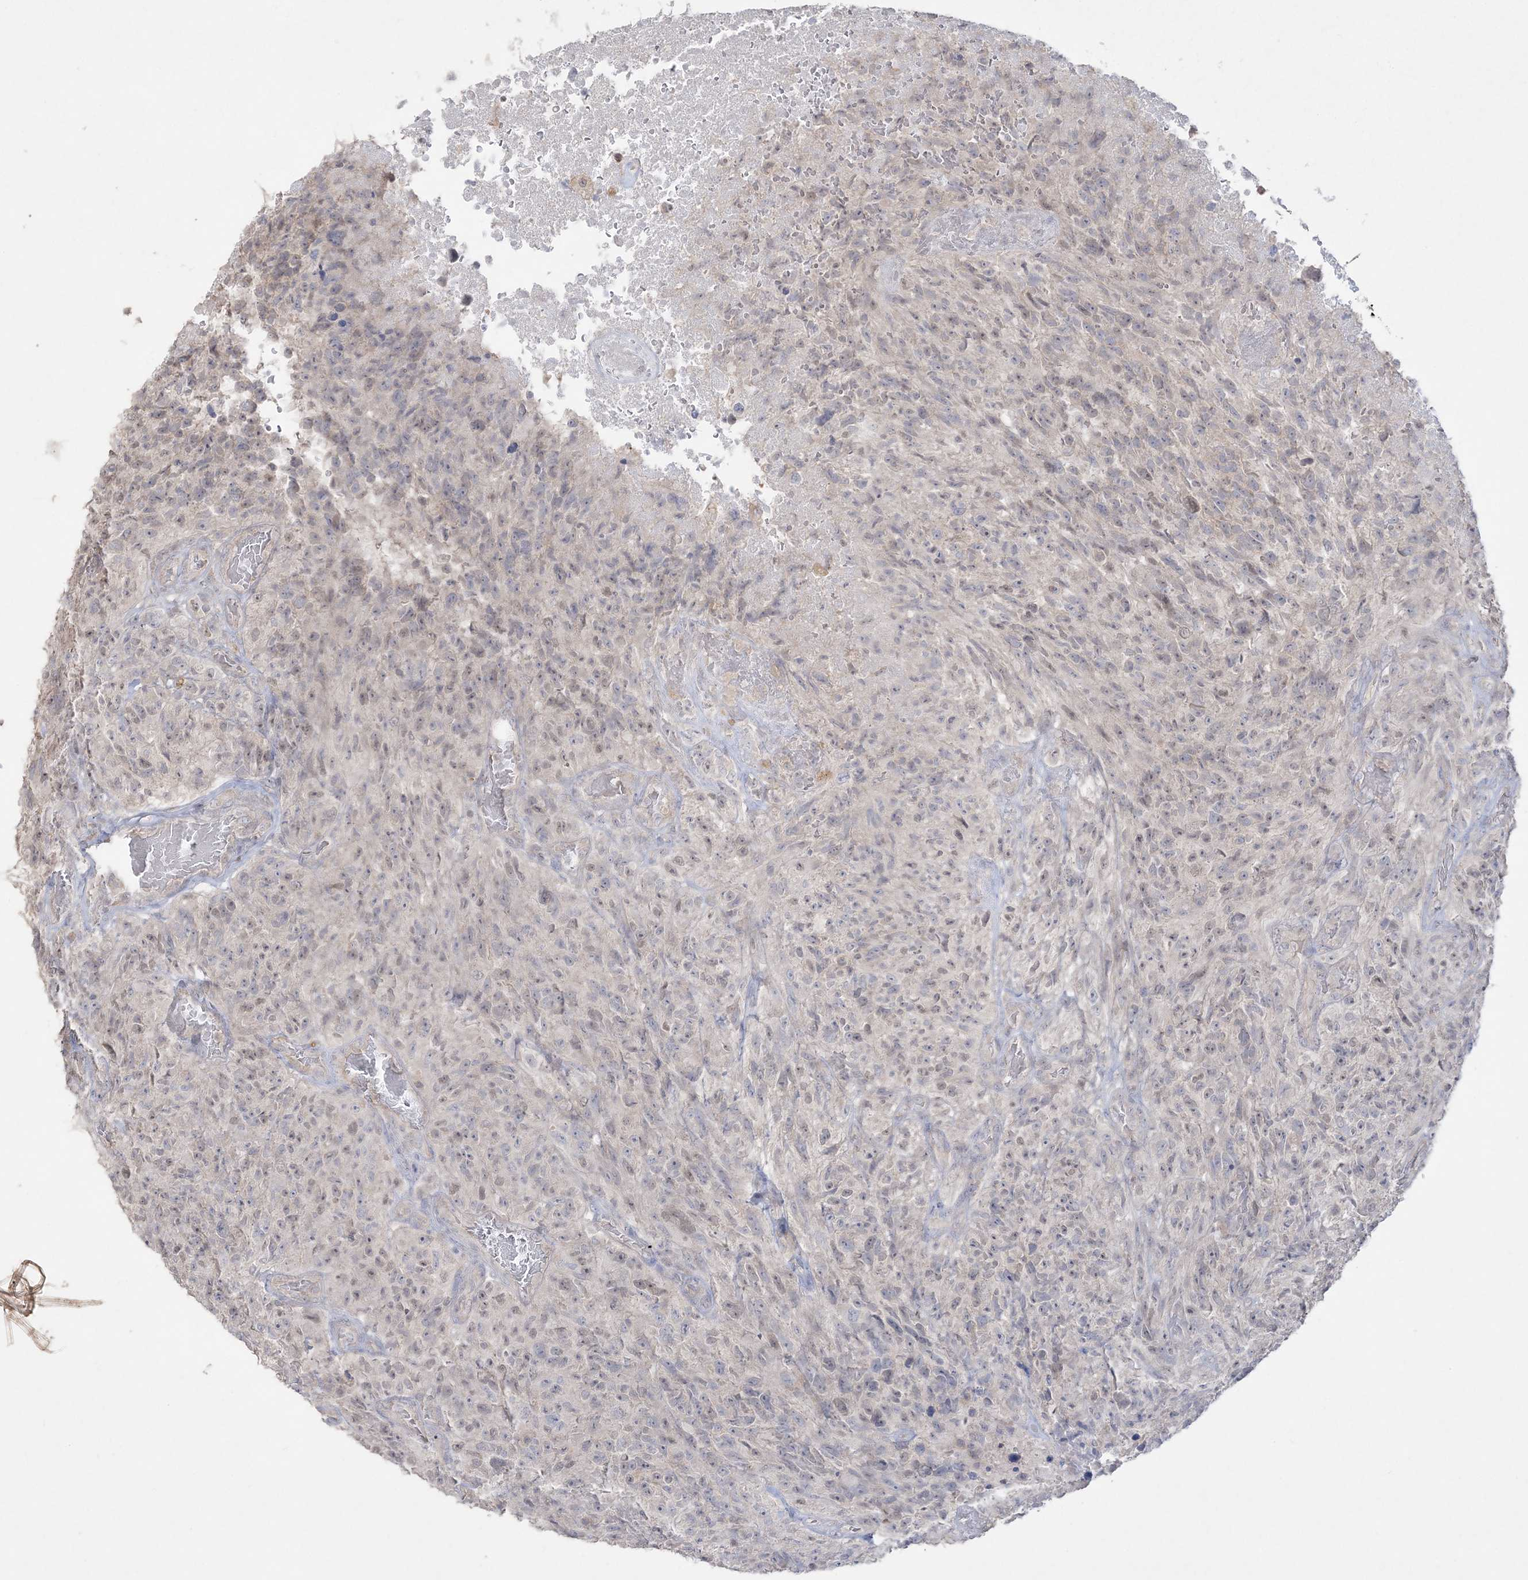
{"staining": {"intensity": "negative", "quantity": "none", "location": "none"}, "tissue": "glioma", "cell_type": "Tumor cells", "image_type": "cancer", "snomed": [{"axis": "morphology", "description": "Glioma, malignant, High grade"}, {"axis": "topography", "description": "Brain"}], "caption": "Protein analysis of glioma displays no significant staining in tumor cells.", "gene": "SH3BP4", "patient": {"sex": "male", "age": 69}}